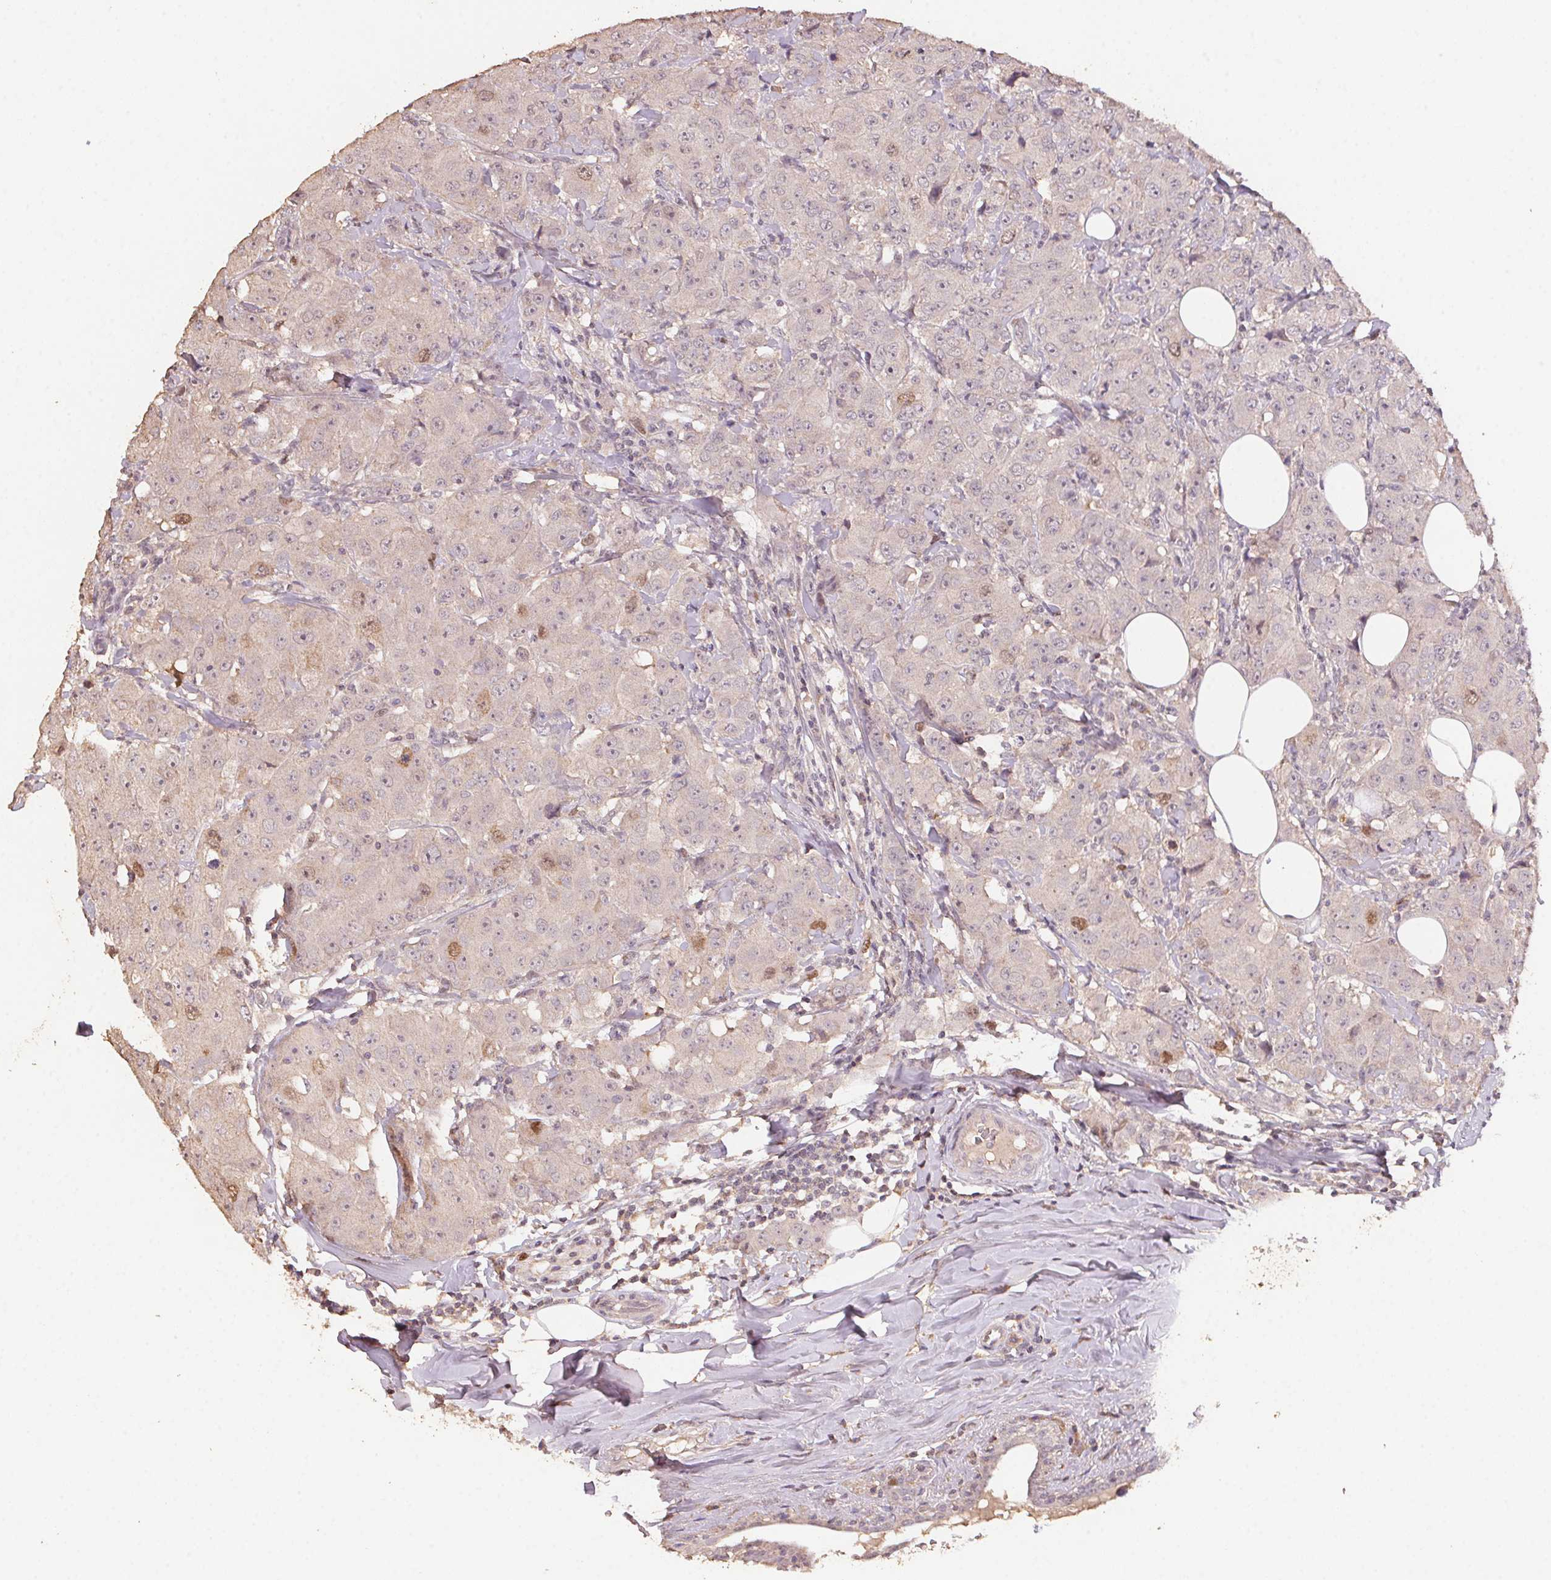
{"staining": {"intensity": "weak", "quantity": "<25%", "location": "nuclear"}, "tissue": "breast cancer", "cell_type": "Tumor cells", "image_type": "cancer", "snomed": [{"axis": "morphology", "description": "Normal tissue, NOS"}, {"axis": "morphology", "description": "Duct carcinoma"}, {"axis": "topography", "description": "Breast"}], "caption": "Immunohistochemistry (IHC) of human invasive ductal carcinoma (breast) demonstrates no positivity in tumor cells.", "gene": "CENPF", "patient": {"sex": "female", "age": 43}}